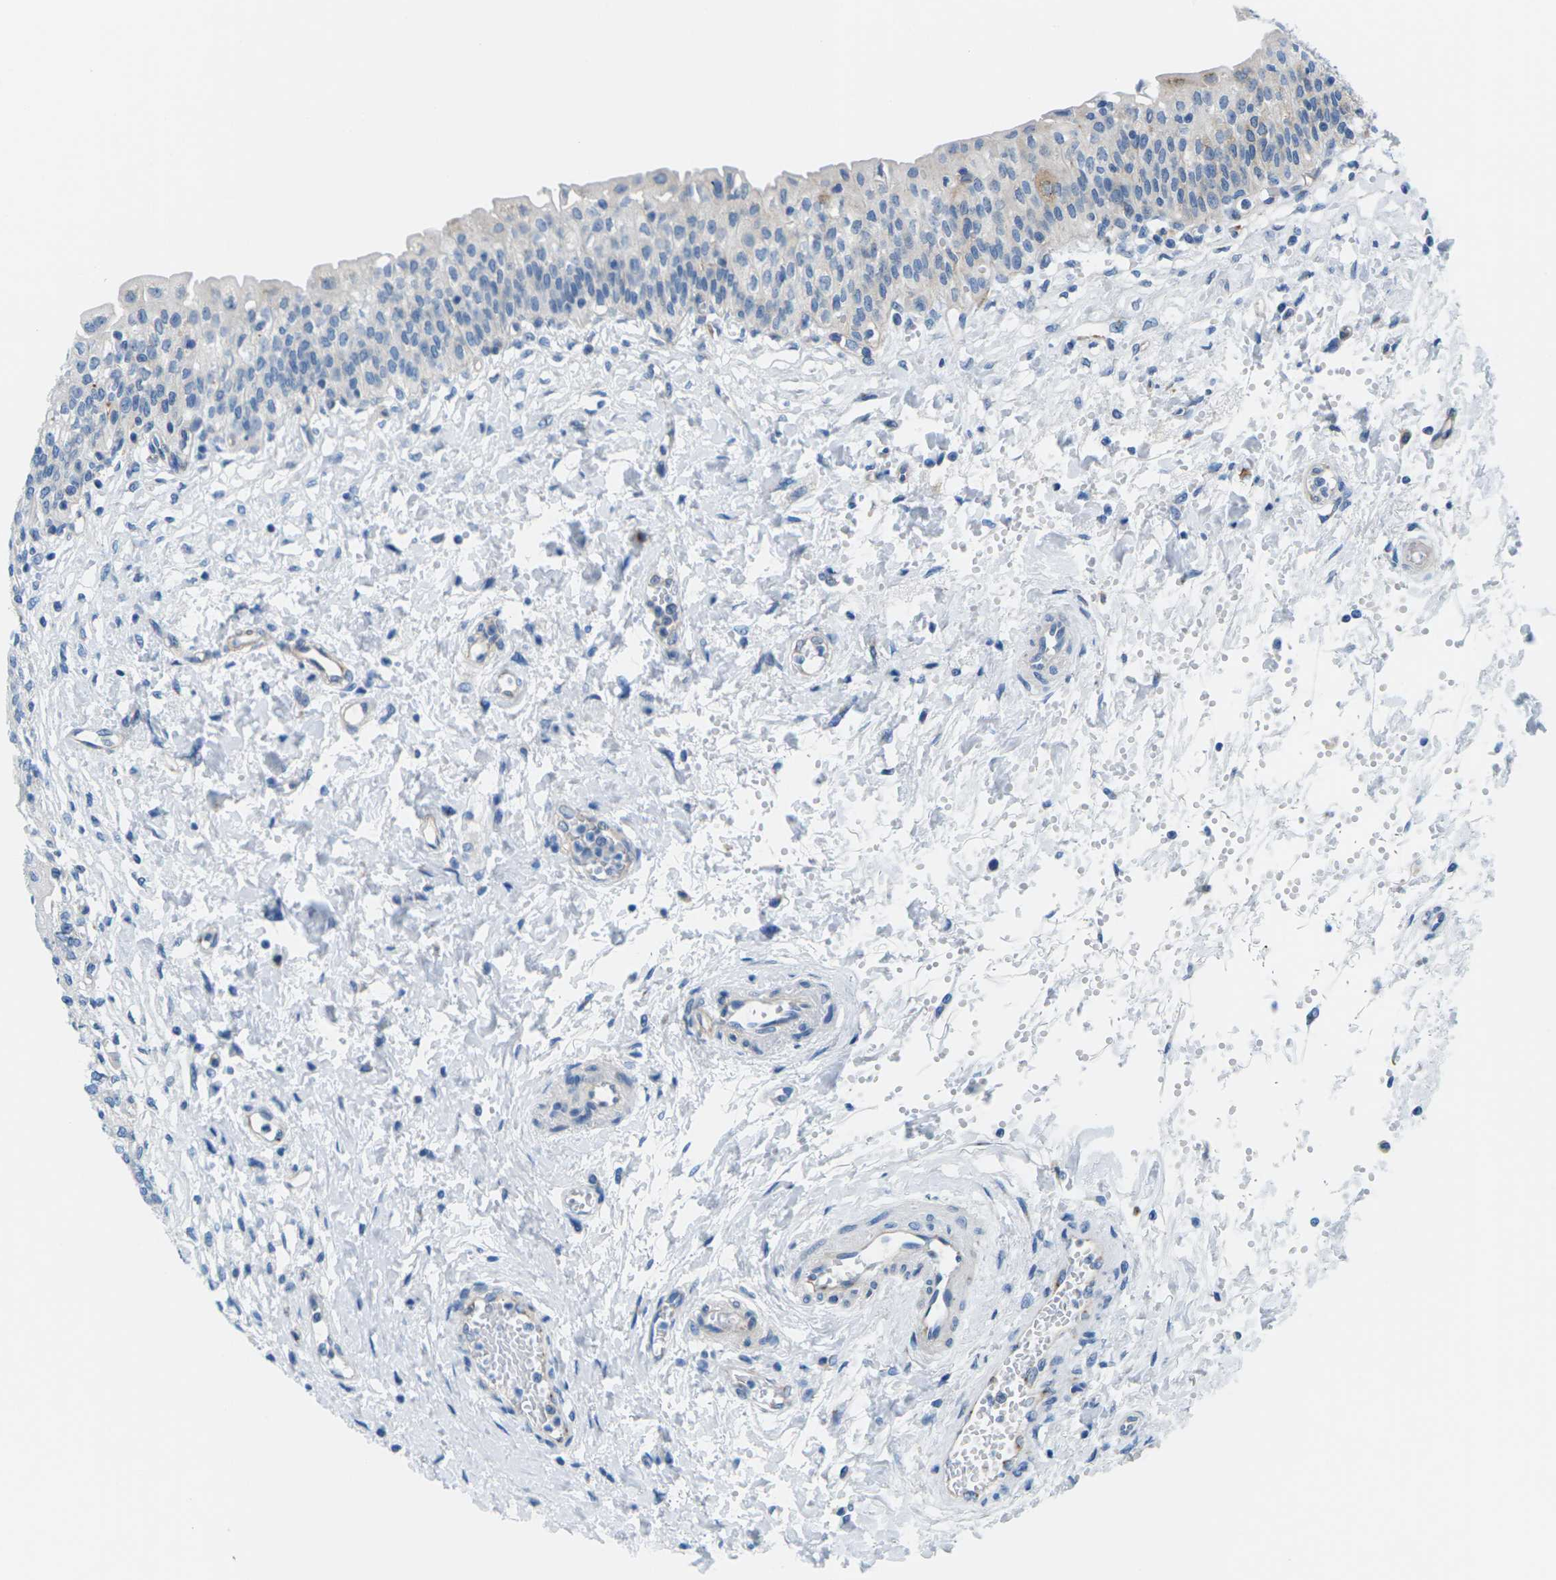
{"staining": {"intensity": "moderate", "quantity": "25%-75%", "location": "cytoplasmic/membranous"}, "tissue": "urinary bladder", "cell_type": "Urothelial cells", "image_type": "normal", "snomed": [{"axis": "morphology", "description": "Normal tissue, NOS"}, {"axis": "topography", "description": "Urinary bladder"}], "caption": "Moderate cytoplasmic/membranous expression for a protein is present in approximately 25%-75% of urothelial cells of unremarkable urinary bladder using IHC.", "gene": "SYNGR2", "patient": {"sex": "male", "age": 55}}